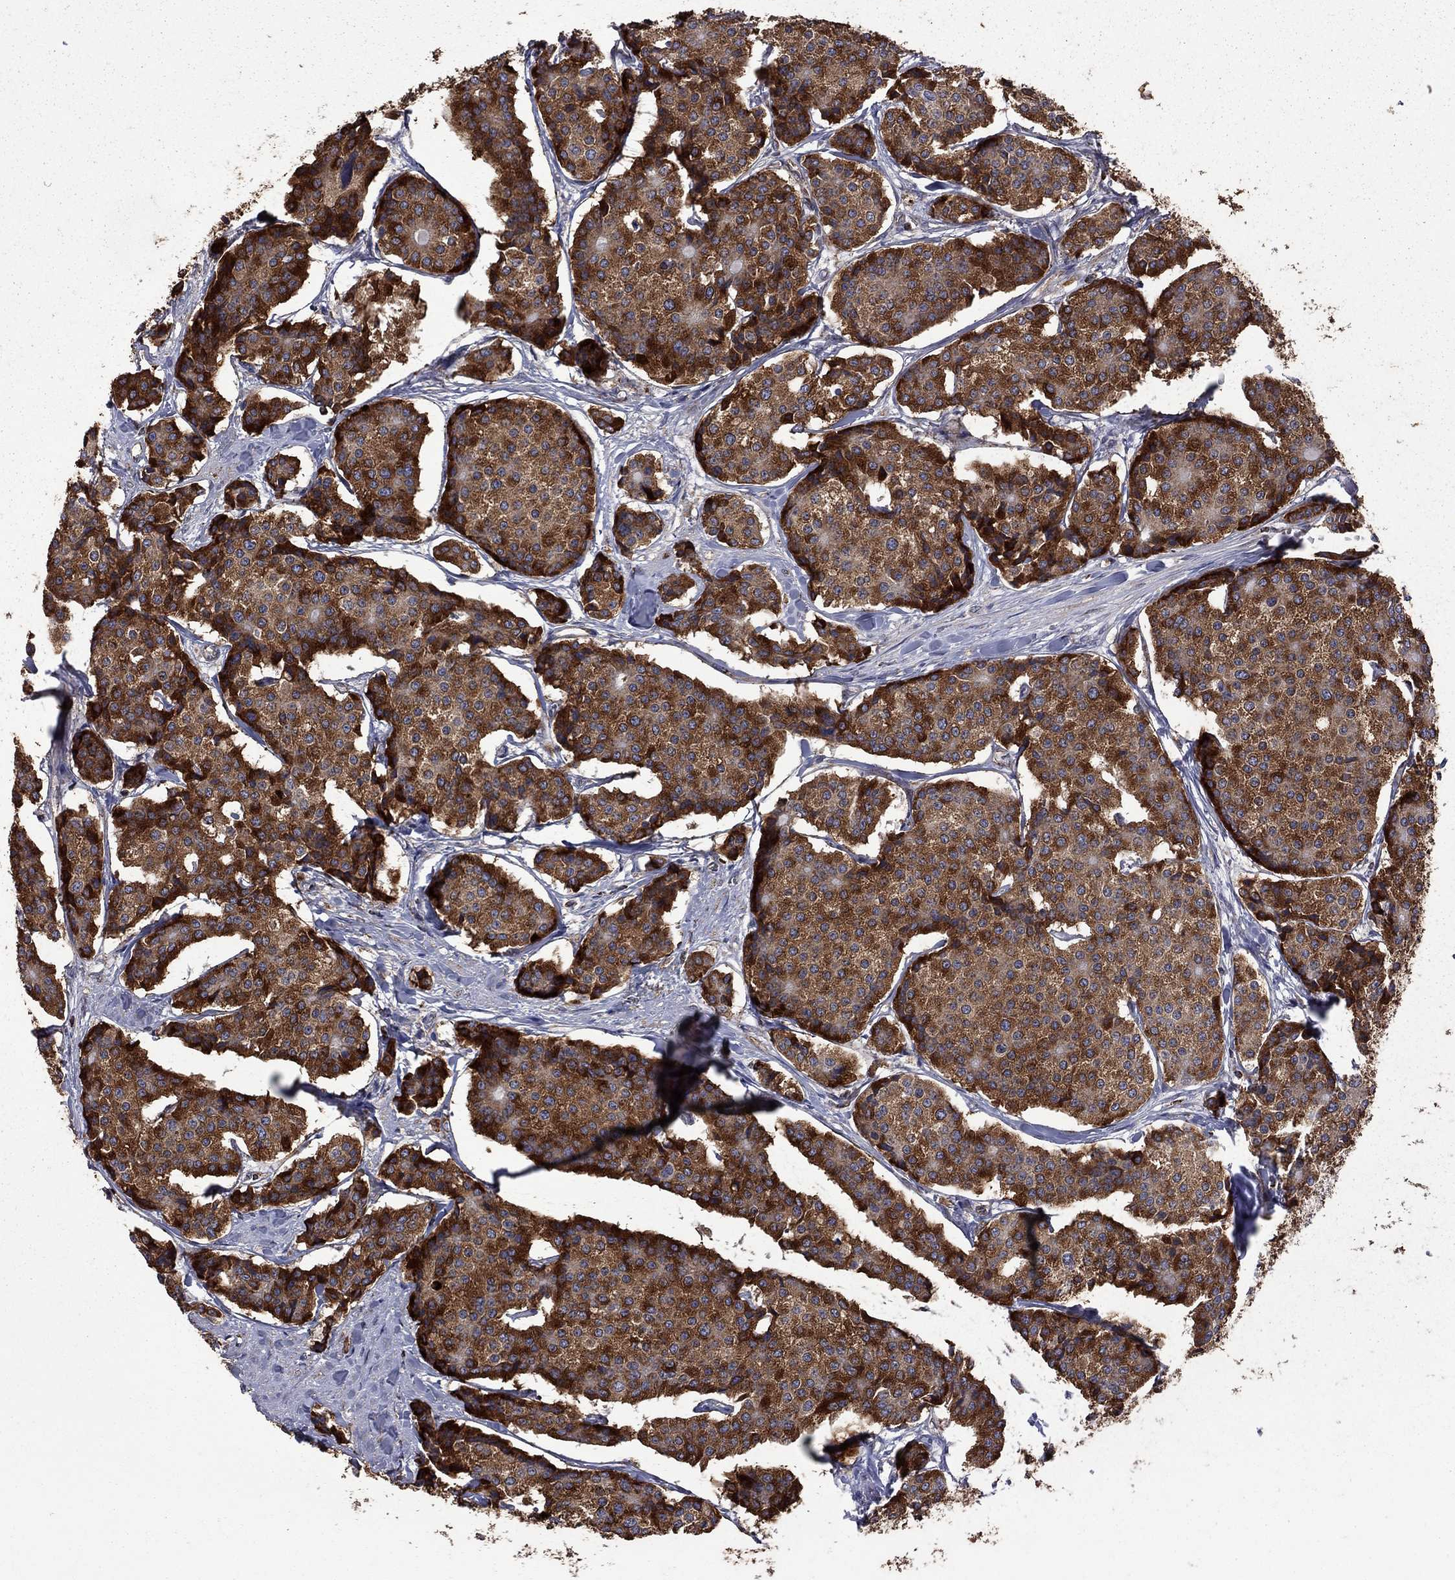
{"staining": {"intensity": "strong", "quantity": "25%-75%", "location": "cytoplasmic/membranous"}, "tissue": "carcinoid", "cell_type": "Tumor cells", "image_type": "cancer", "snomed": [{"axis": "morphology", "description": "Carcinoid, malignant, NOS"}, {"axis": "topography", "description": "Small intestine"}], "caption": "An image of human carcinoid stained for a protein displays strong cytoplasmic/membranous brown staining in tumor cells.", "gene": "CLPTM1", "patient": {"sex": "female", "age": 65}}